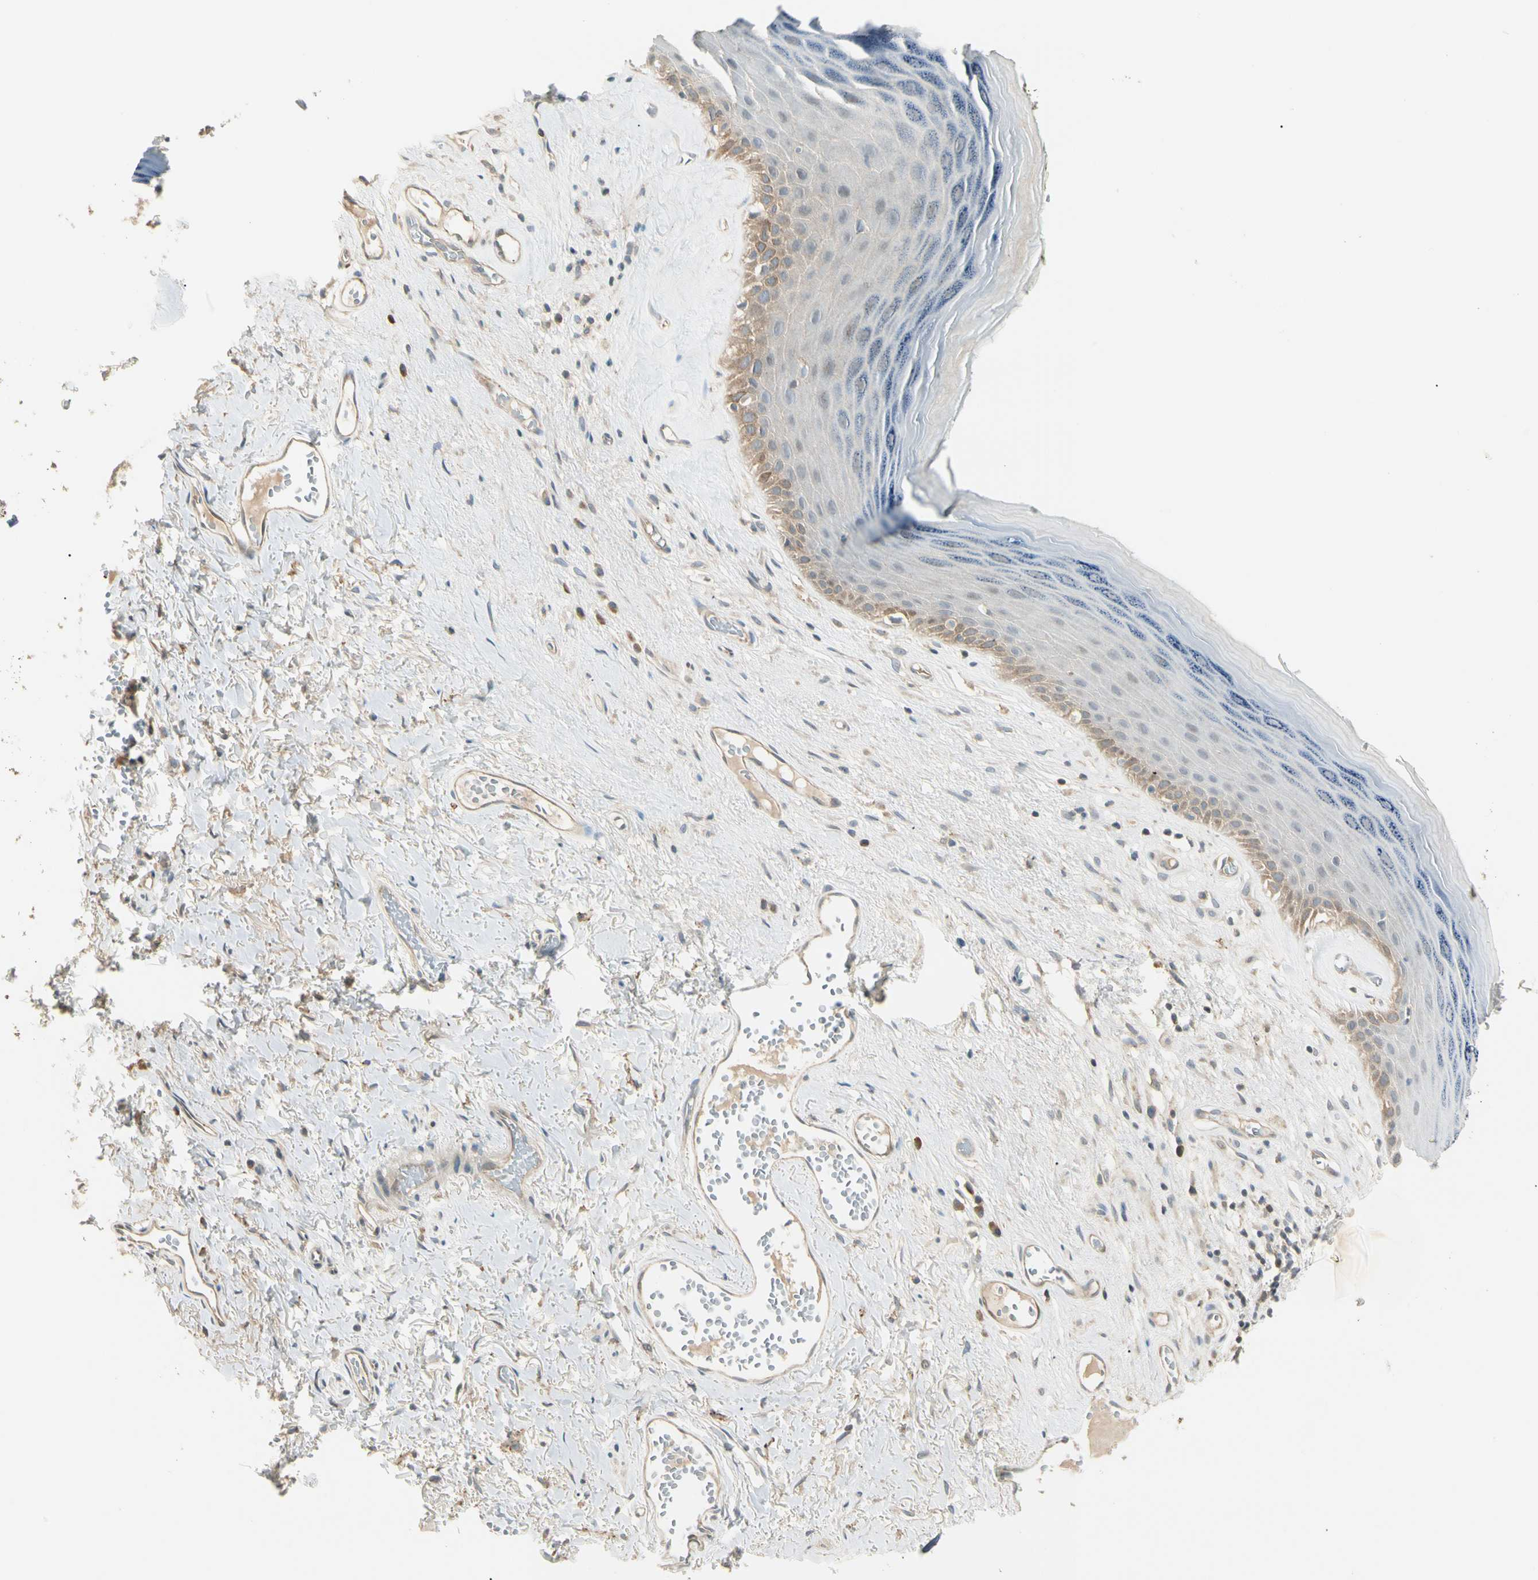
{"staining": {"intensity": "moderate", "quantity": "25%-75%", "location": "cytoplasmic/membranous"}, "tissue": "skin", "cell_type": "Epidermal cells", "image_type": "normal", "snomed": [{"axis": "morphology", "description": "Normal tissue, NOS"}, {"axis": "morphology", "description": "Inflammation, NOS"}, {"axis": "topography", "description": "Vulva"}], "caption": "Human skin stained with a protein marker shows moderate staining in epidermal cells.", "gene": "P3H2", "patient": {"sex": "female", "age": 84}}